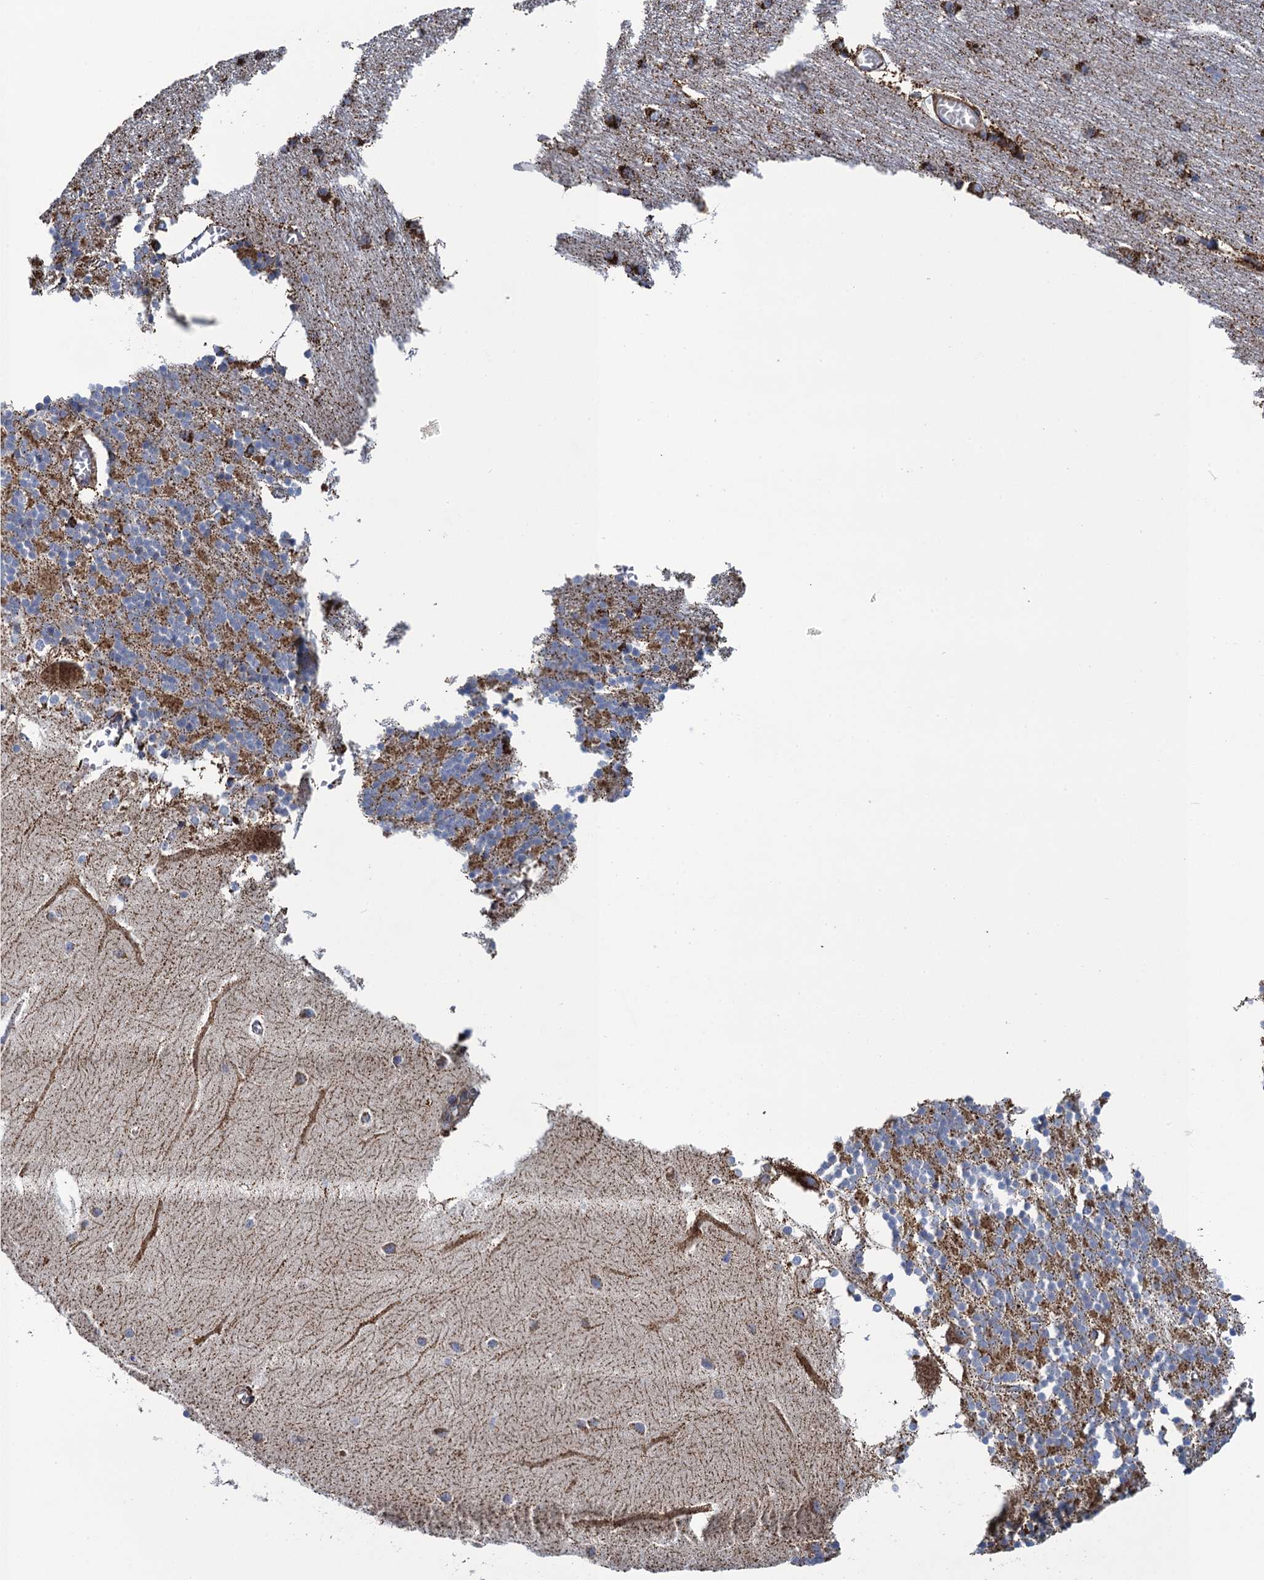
{"staining": {"intensity": "moderate", "quantity": "25%-75%", "location": "cytoplasmic/membranous"}, "tissue": "cerebellum", "cell_type": "Cells in granular layer", "image_type": "normal", "snomed": [{"axis": "morphology", "description": "Normal tissue, NOS"}, {"axis": "topography", "description": "Cerebellum"}], "caption": "A histopathology image showing moderate cytoplasmic/membranous staining in about 25%-75% of cells in granular layer in normal cerebellum, as visualized by brown immunohistochemical staining.", "gene": "ENSG00000260643", "patient": {"sex": "male", "age": 37}}